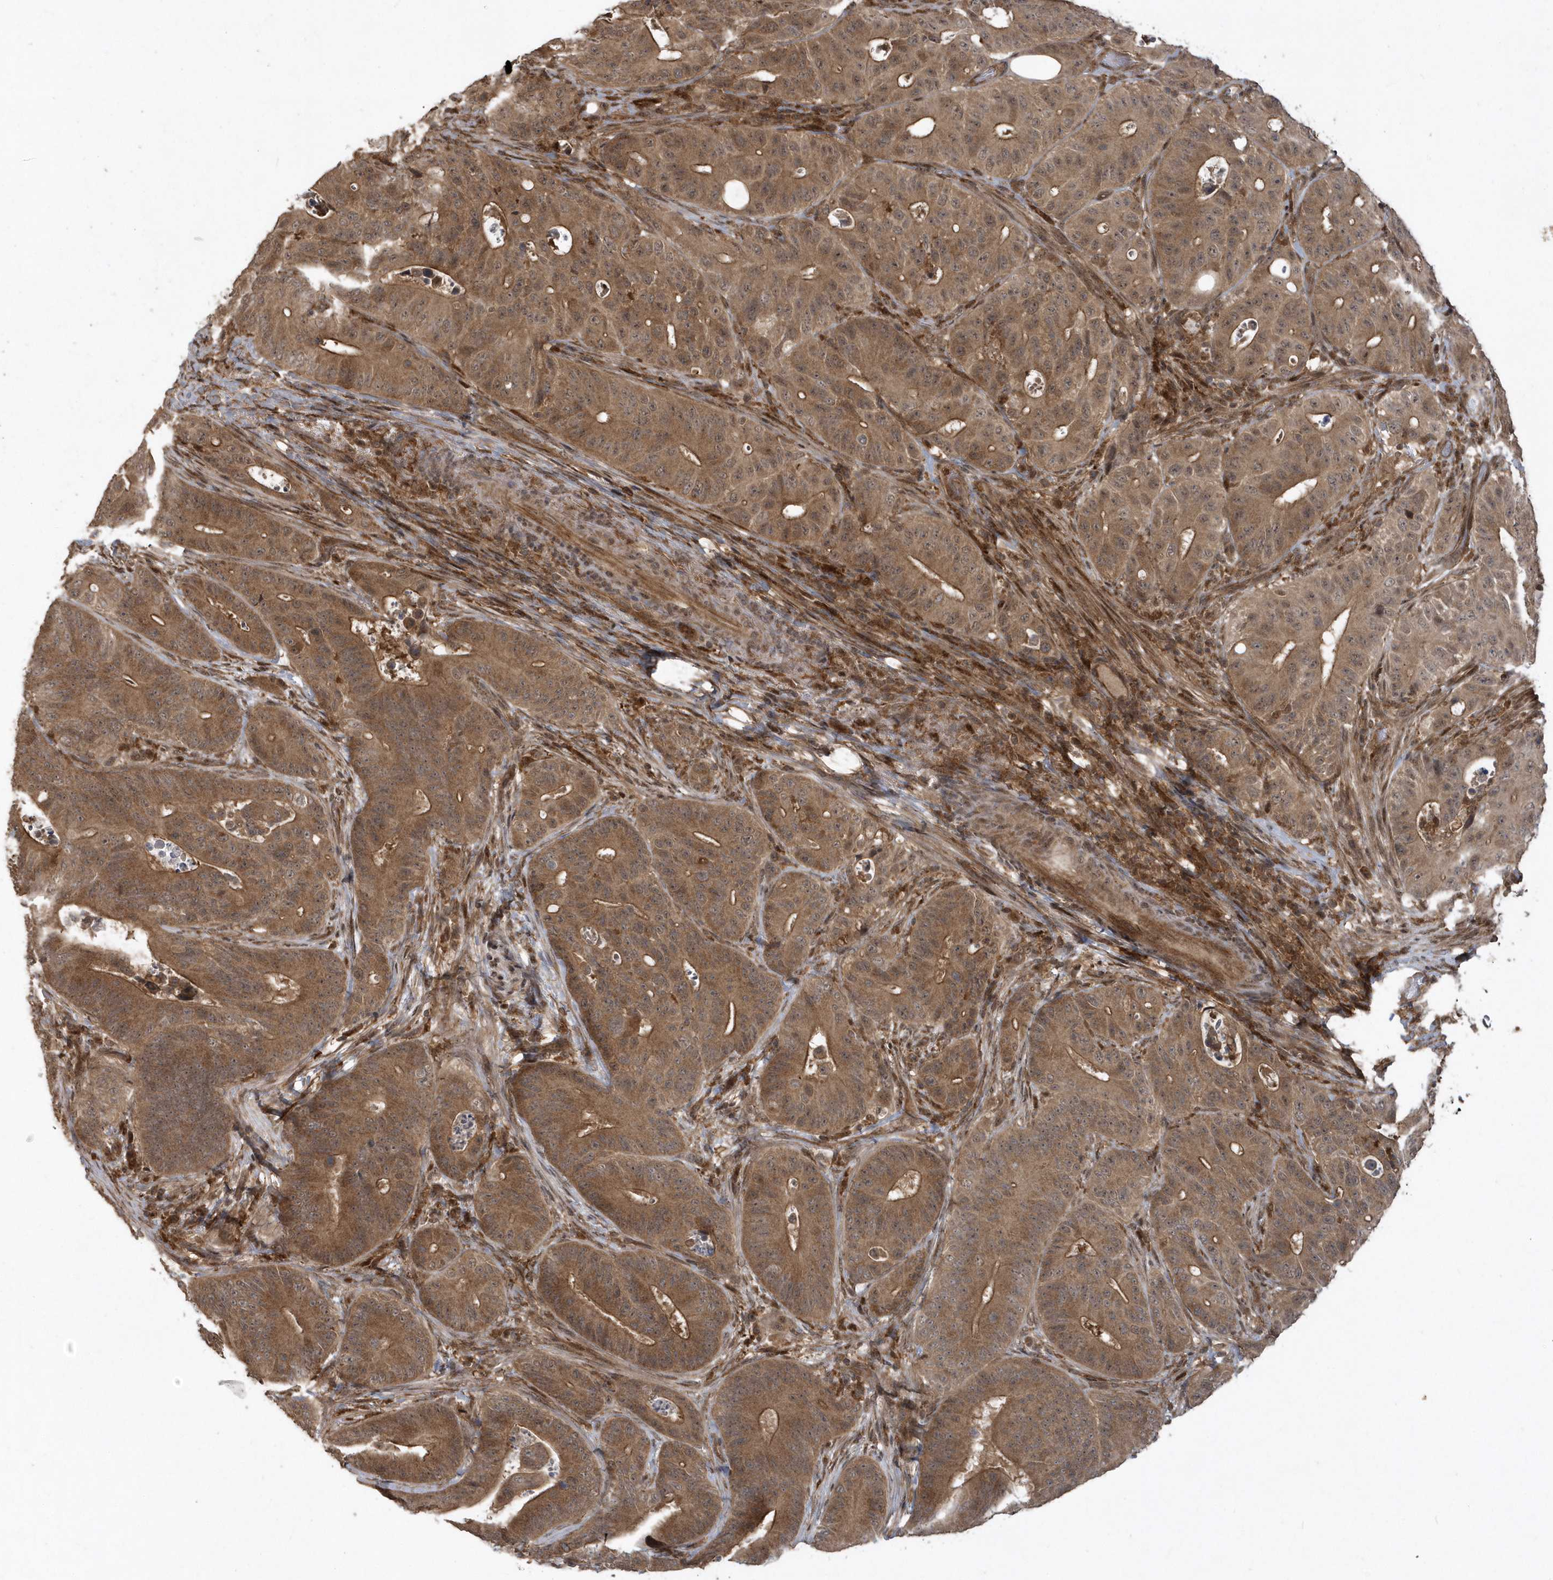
{"staining": {"intensity": "moderate", "quantity": ">75%", "location": "cytoplasmic/membranous"}, "tissue": "colorectal cancer", "cell_type": "Tumor cells", "image_type": "cancer", "snomed": [{"axis": "morphology", "description": "Adenocarcinoma, NOS"}, {"axis": "topography", "description": "Colon"}], "caption": "IHC staining of colorectal cancer, which reveals medium levels of moderate cytoplasmic/membranous staining in about >75% of tumor cells indicating moderate cytoplasmic/membranous protein staining. The staining was performed using DAB (brown) for protein detection and nuclei were counterstained in hematoxylin (blue).", "gene": "LACC1", "patient": {"sex": "male", "age": 83}}